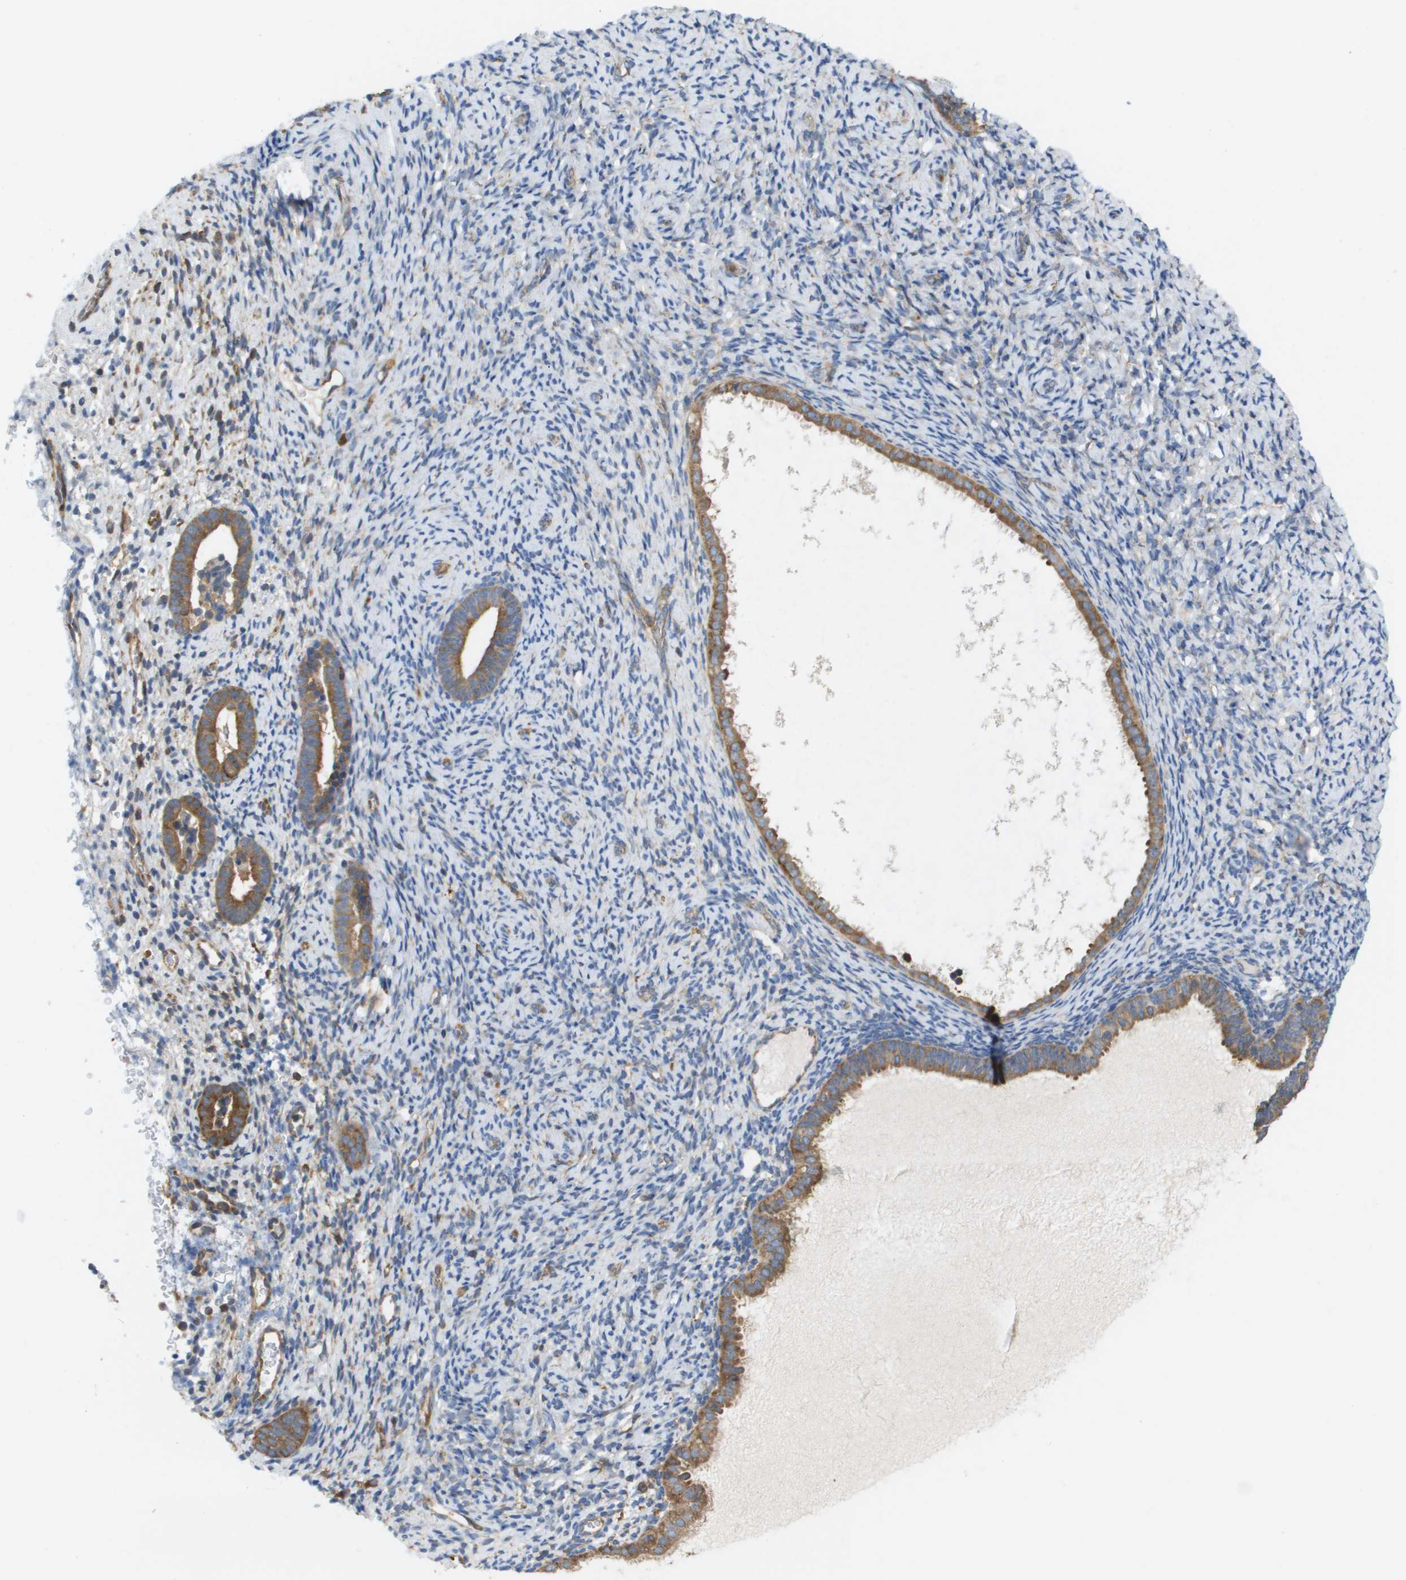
{"staining": {"intensity": "weak", "quantity": "<25%", "location": "cytoplasmic/membranous"}, "tissue": "endometrium", "cell_type": "Cells in endometrial stroma", "image_type": "normal", "snomed": [{"axis": "morphology", "description": "Normal tissue, NOS"}, {"axis": "topography", "description": "Endometrium"}], "caption": "IHC histopathology image of benign endometrium: endometrium stained with DAB (3,3'-diaminobenzidine) exhibits no significant protein staining in cells in endometrial stroma. (DAB IHC, high magnification).", "gene": "EIF4G2", "patient": {"sex": "female", "age": 51}}